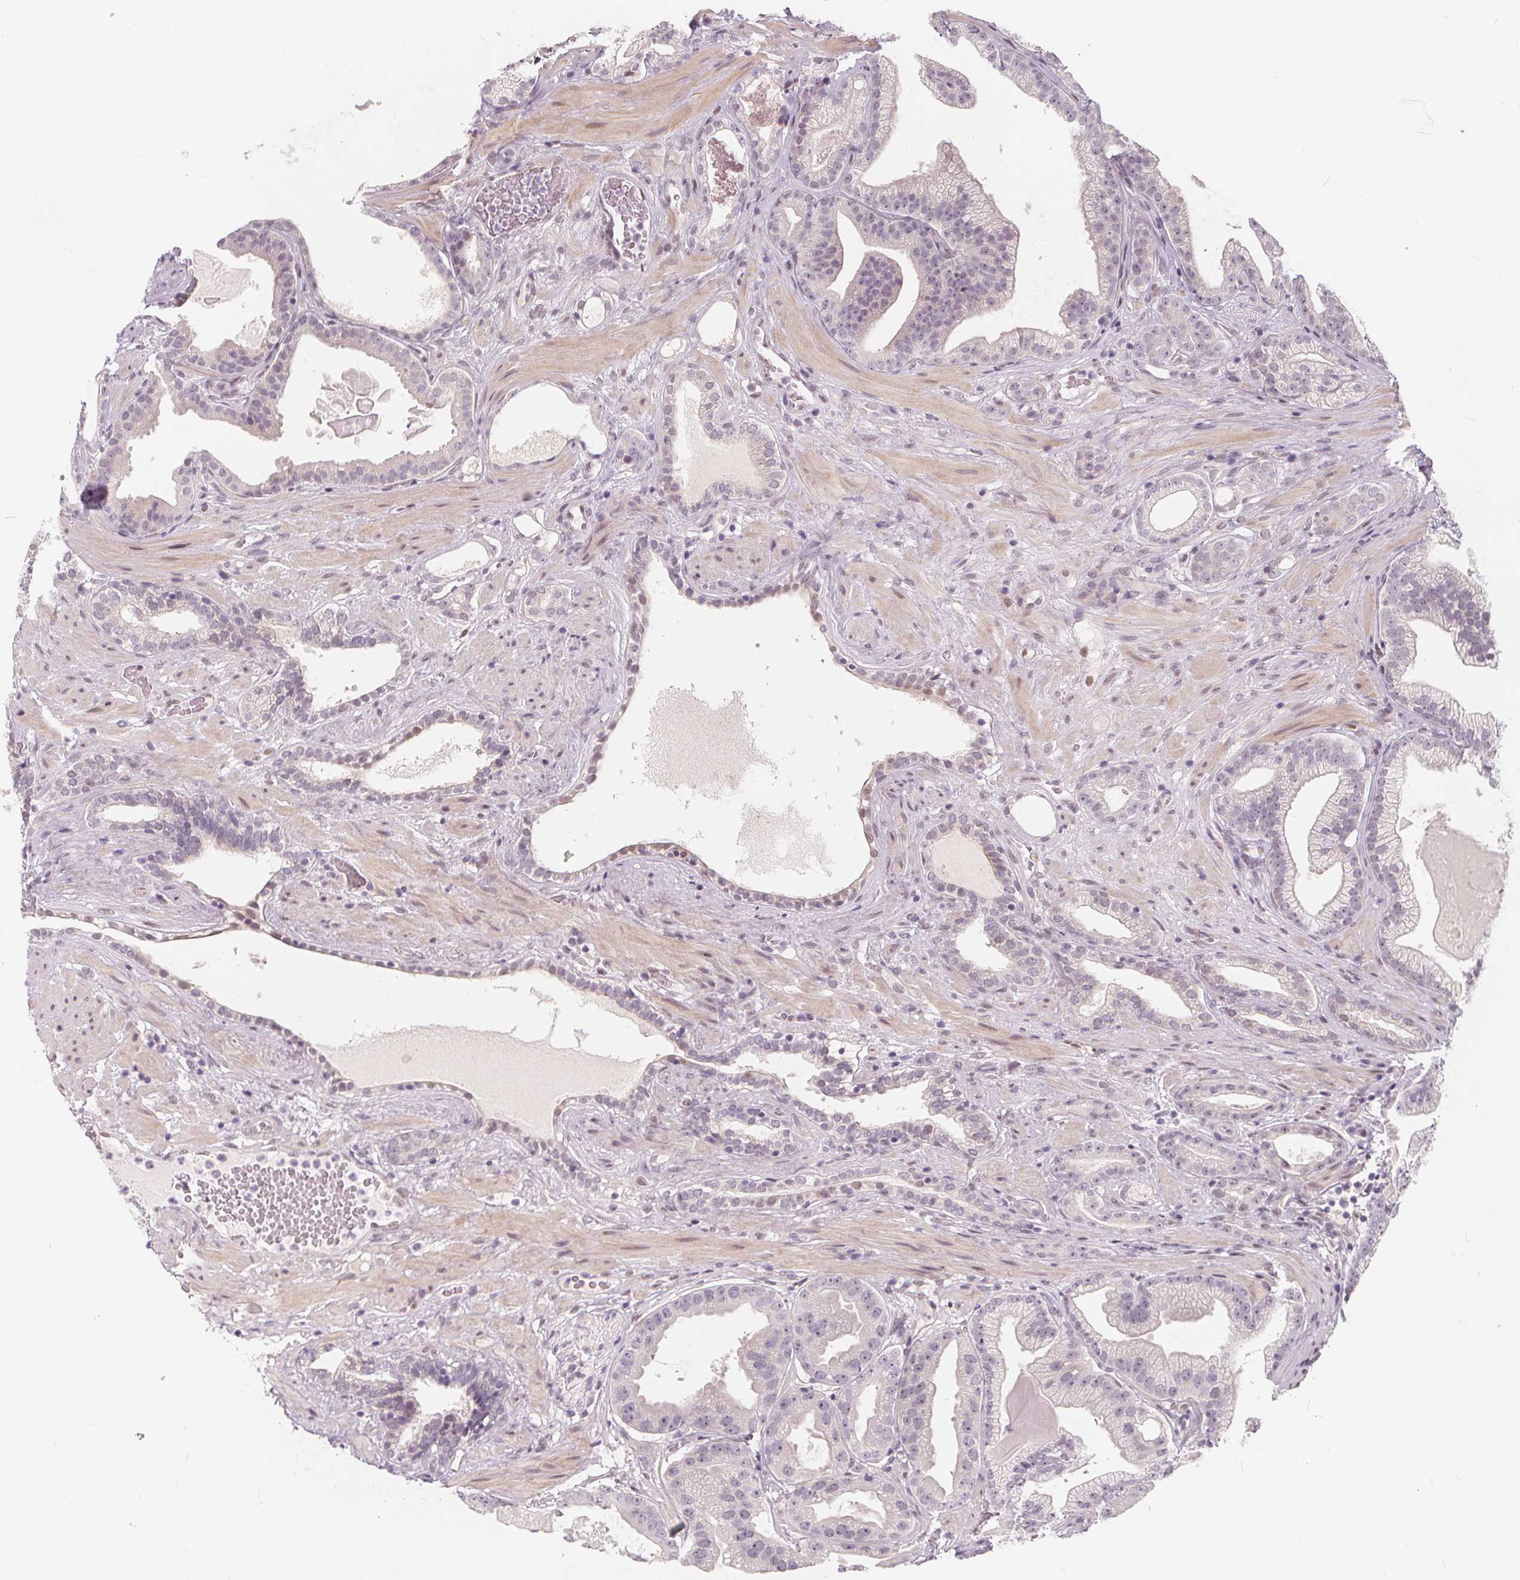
{"staining": {"intensity": "weak", "quantity": "<25%", "location": "cytoplasmic/membranous"}, "tissue": "prostate cancer", "cell_type": "Tumor cells", "image_type": "cancer", "snomed": [{"axis": "morphology", "description": "Adenocarcinoma, Low grade"}, {"axis": "topography", "description": "Prostate"}], "caption": "This is an IHC image of prostate cancer. There is no staining in tumor cells.", "gene": "DRC3", "patient": {"sex": "male", "age": 57}}